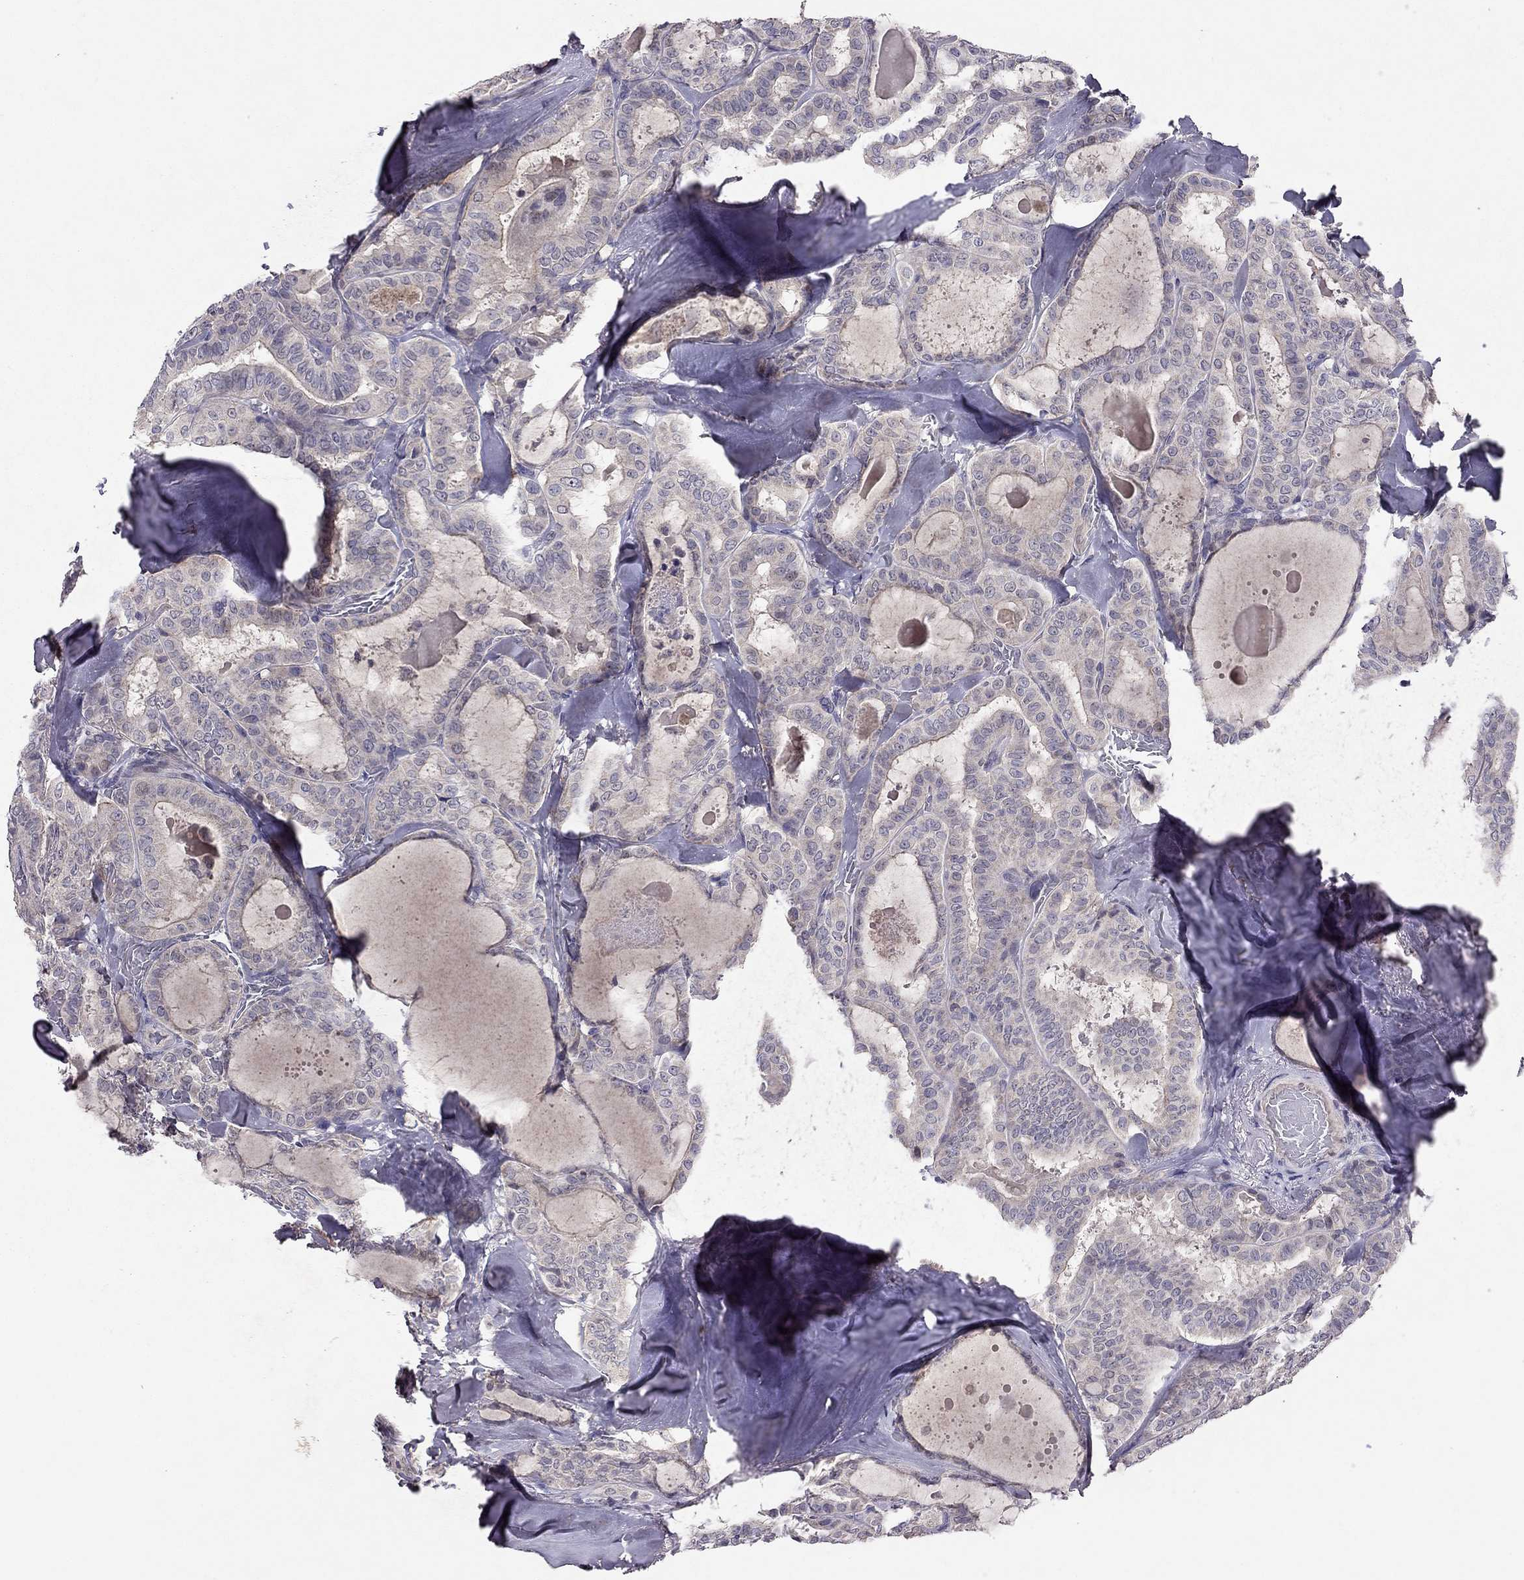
{"staining": {"intensity": "negative", "quantity": "none", "location": "none"}, "tissue": "thyroid cancer", "cell_type": "Tumor cells", "image_type": "cancer", "snomed": [{"axis": "morphology", "description": "Papillary adenocarcinoma, NOS"}, {"axis": "topography", "description": "Thyroid gland"}], "caption": "Tumor cells are negative for brown protein staining in thyroid papillary adenocarcinoma.", "gene": "ESR2", "patient": {"sex": "female", "age": 39}}